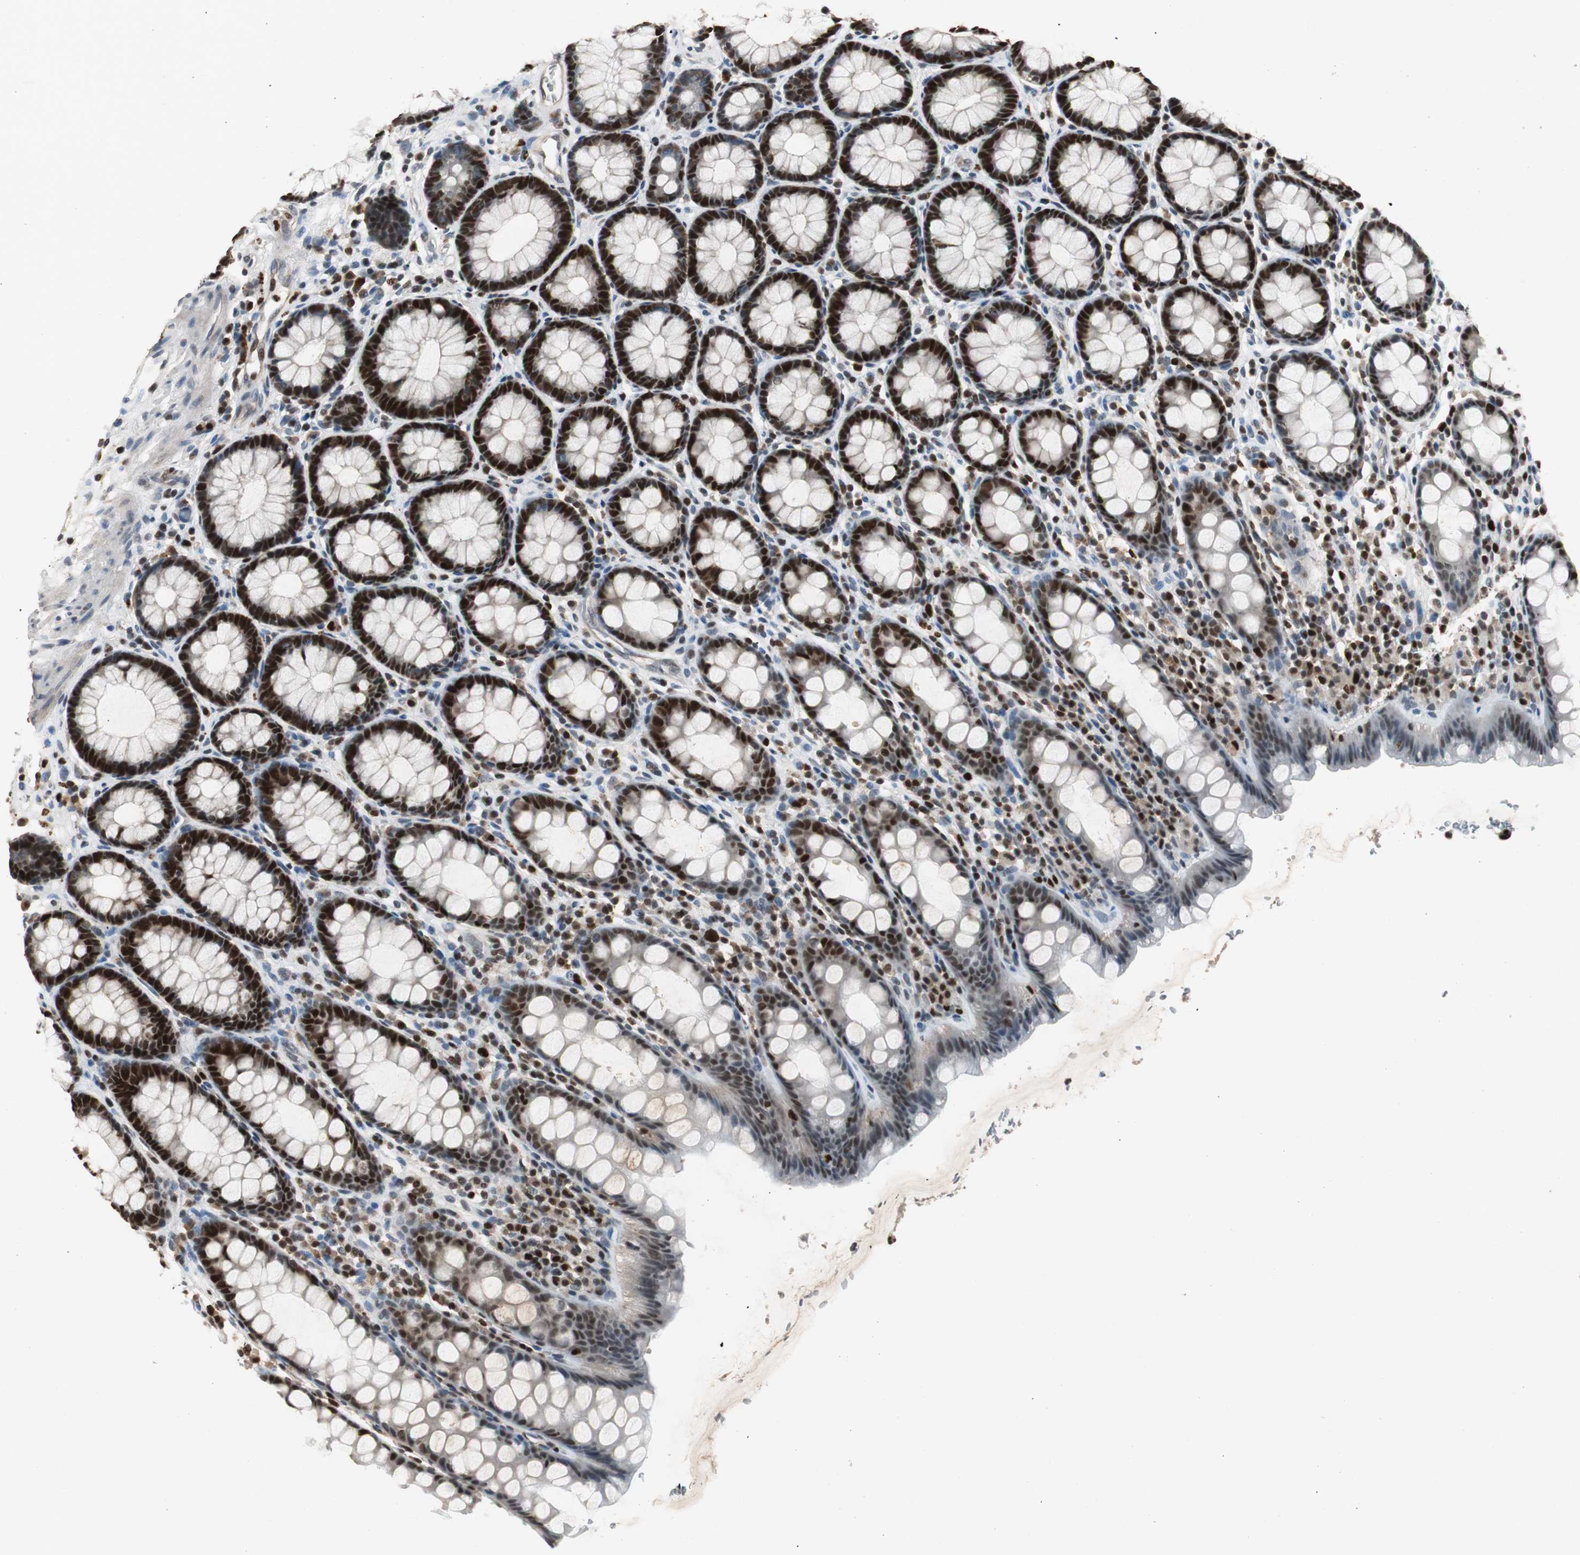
{"staining": {"intensity": "strong", "quantity": ">75%", "location": "nuclear"}, "tissue": "rectum", "cell_type": "Glandular cells", "image_type": "normal", "snomed": [{"axis": "morphology", "description": "Normal tissue, NOS"}, {"axis": "topography", "description": "Rectum"}], "caption": "Protein staining of benign rectum demonstrates strong nuclear staining in approximately >75% of glandular cells.", "gene": "FEN1", "patient": {"sex": "male", "age": 92}}